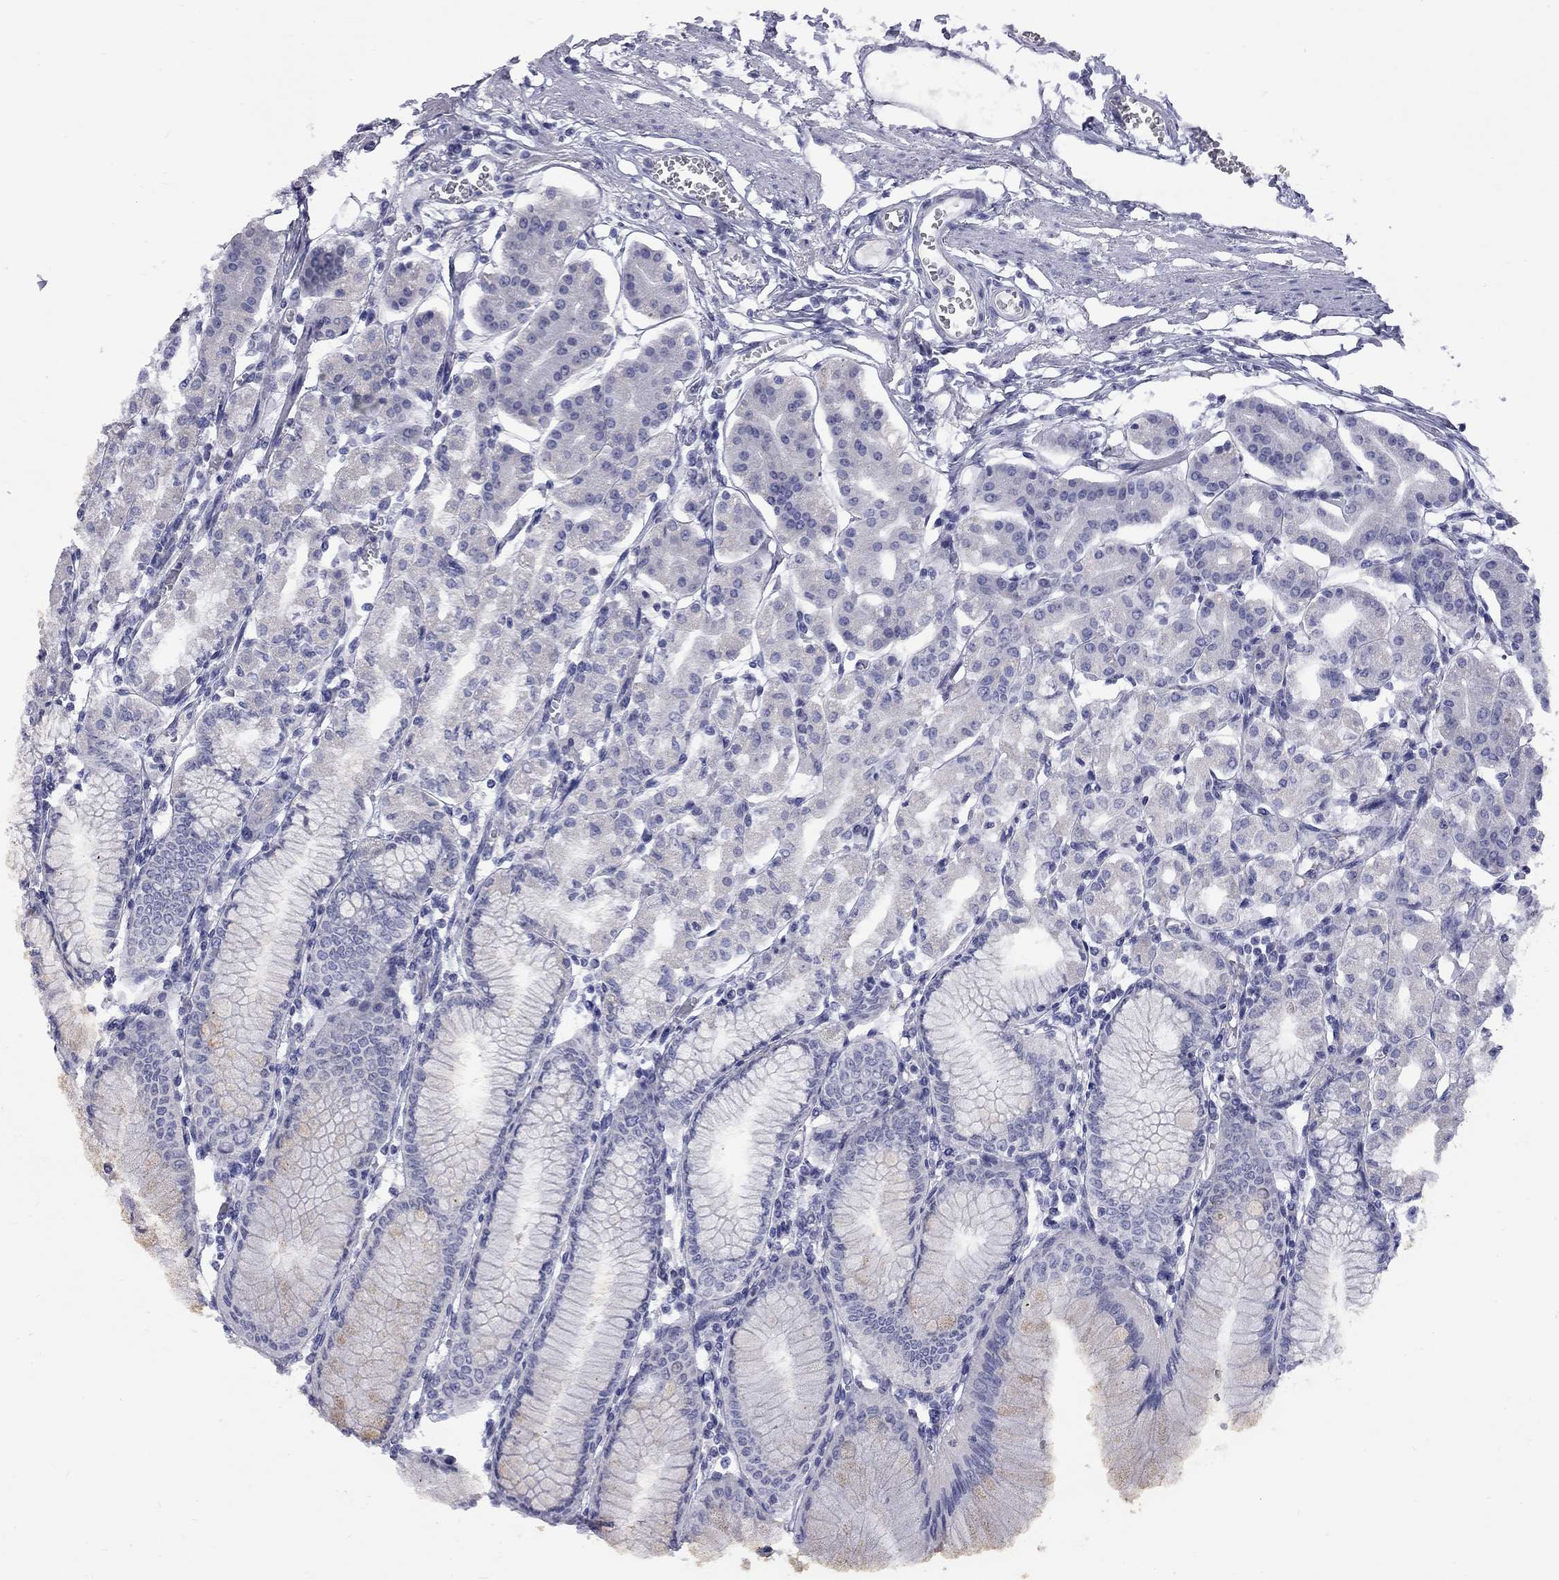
{"staining": {"intensity": "negative", "quantity": "none", "location": "none"}, "tissue": "stomach", "cell_type": "Glandular cells", "image_type": "normal", "snomed": [{"axis": "morphology", "description": "Normal tissue, NOS"}, {"axis": "topography", "description": "Skeletal muscle"}, {"axis": "topography", "description": "Stomach"}], "caption": "Glandular cells show no significant protein staining in normal stomach. Brightfield microscopy of immunohistochemistry stained with DAB (3,3'-diaminobenzidine) (brown) and hematoxylin (blue), captured at high magnification.", "gene": "ABCB4", "patient": {"sex": "female", "age": 57}}